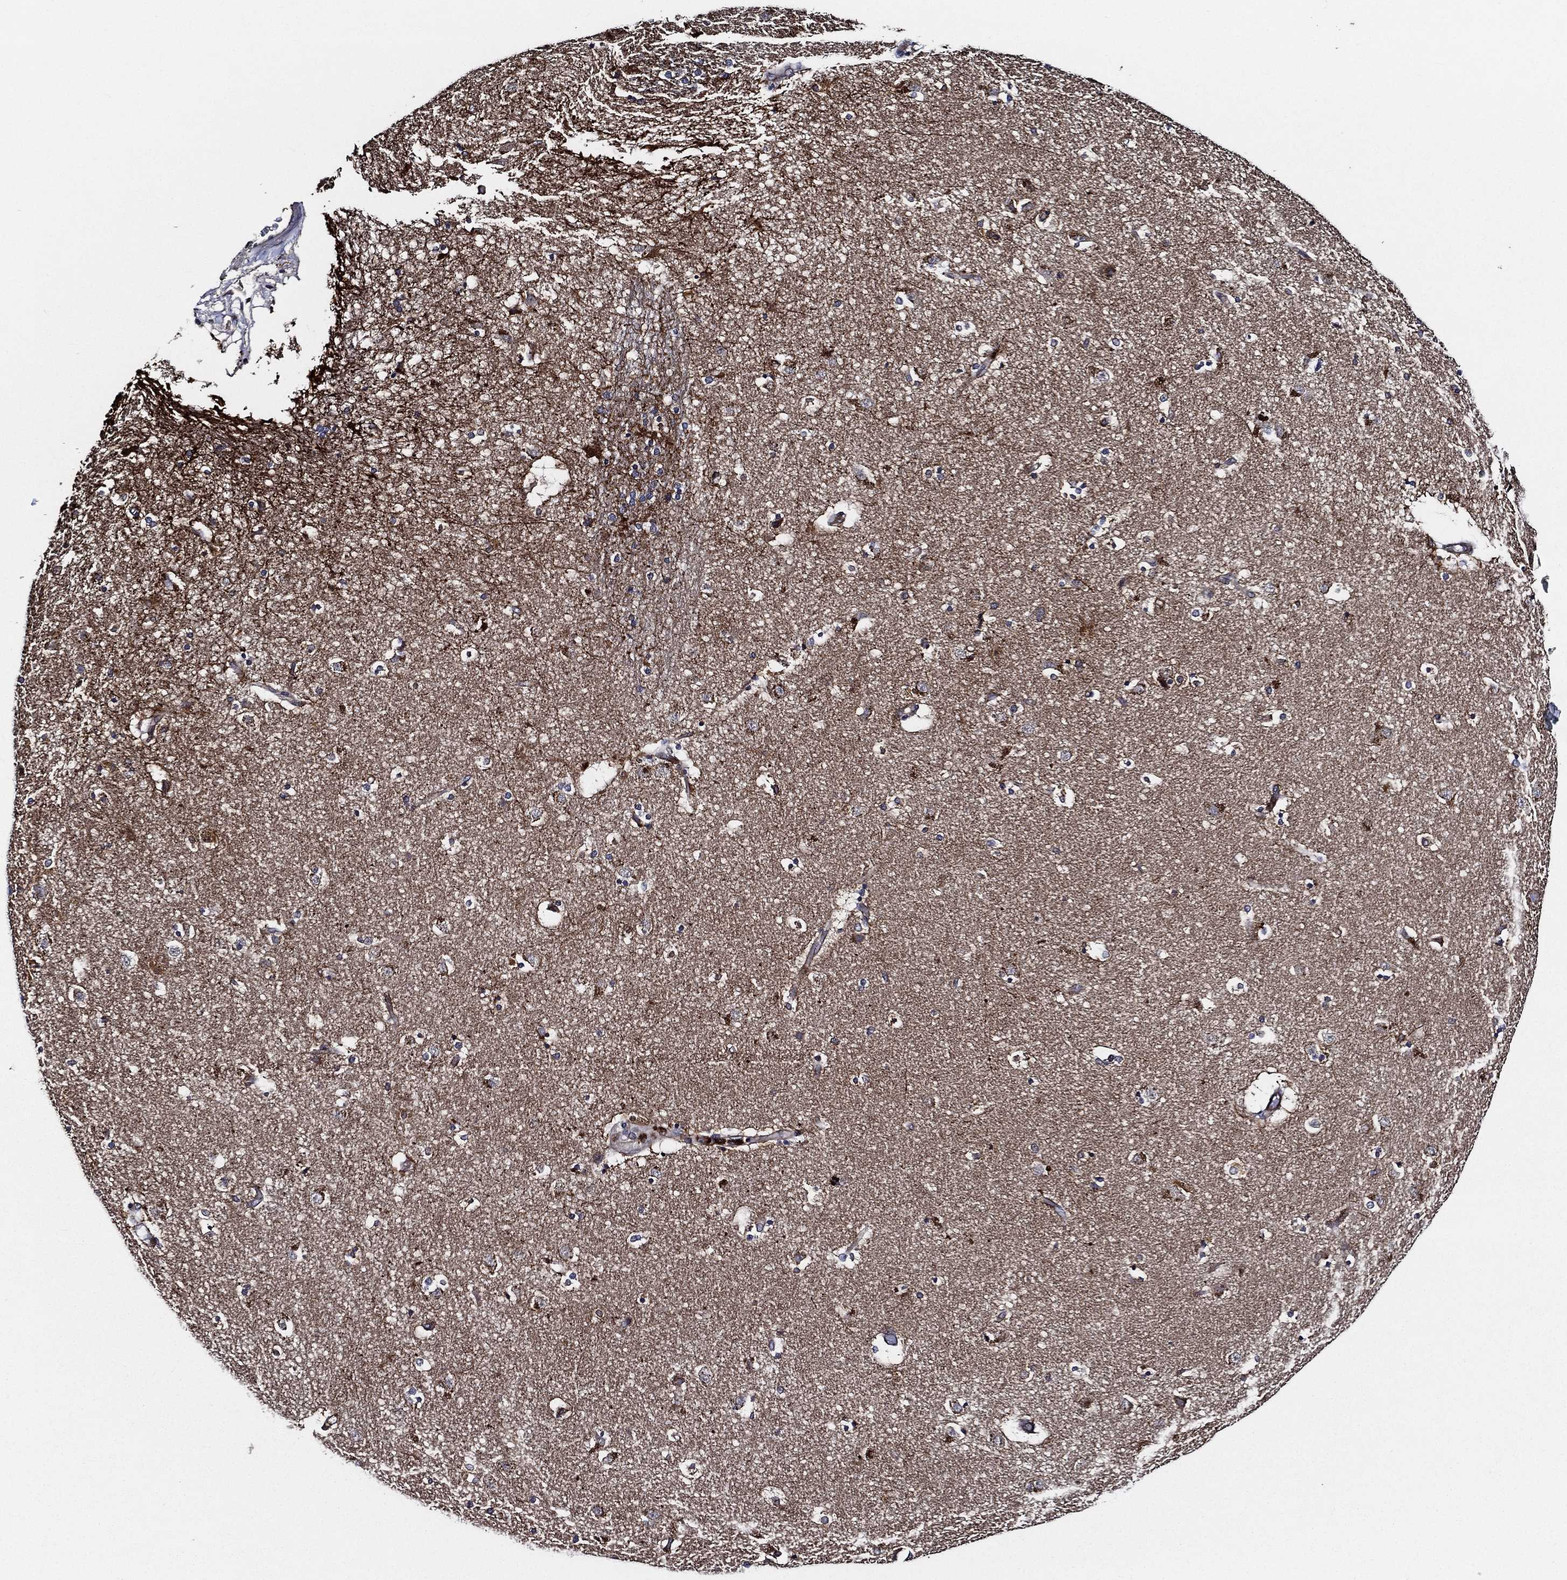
{"staining": {"intensity": "negative", "quantity": "none", "location": "none"}, "tissue": "caudate", "cell_type": "Glial cells", "image_type": "normal", "snomed": [{"axis": "morphology", "description": "Normal tissue, NOS"}, {"axis": "topography", "description": "Lateral ventricle wall"}], "caption": "Immunohistochemistry photomicrograph of benign caudate: caudate stained with DAB (3,3'-diaminobenzidine) exhibits no significant protein staining in glial cells.", "gene": "KIF20B", "patient": {"sex": "male", "age": 51}}